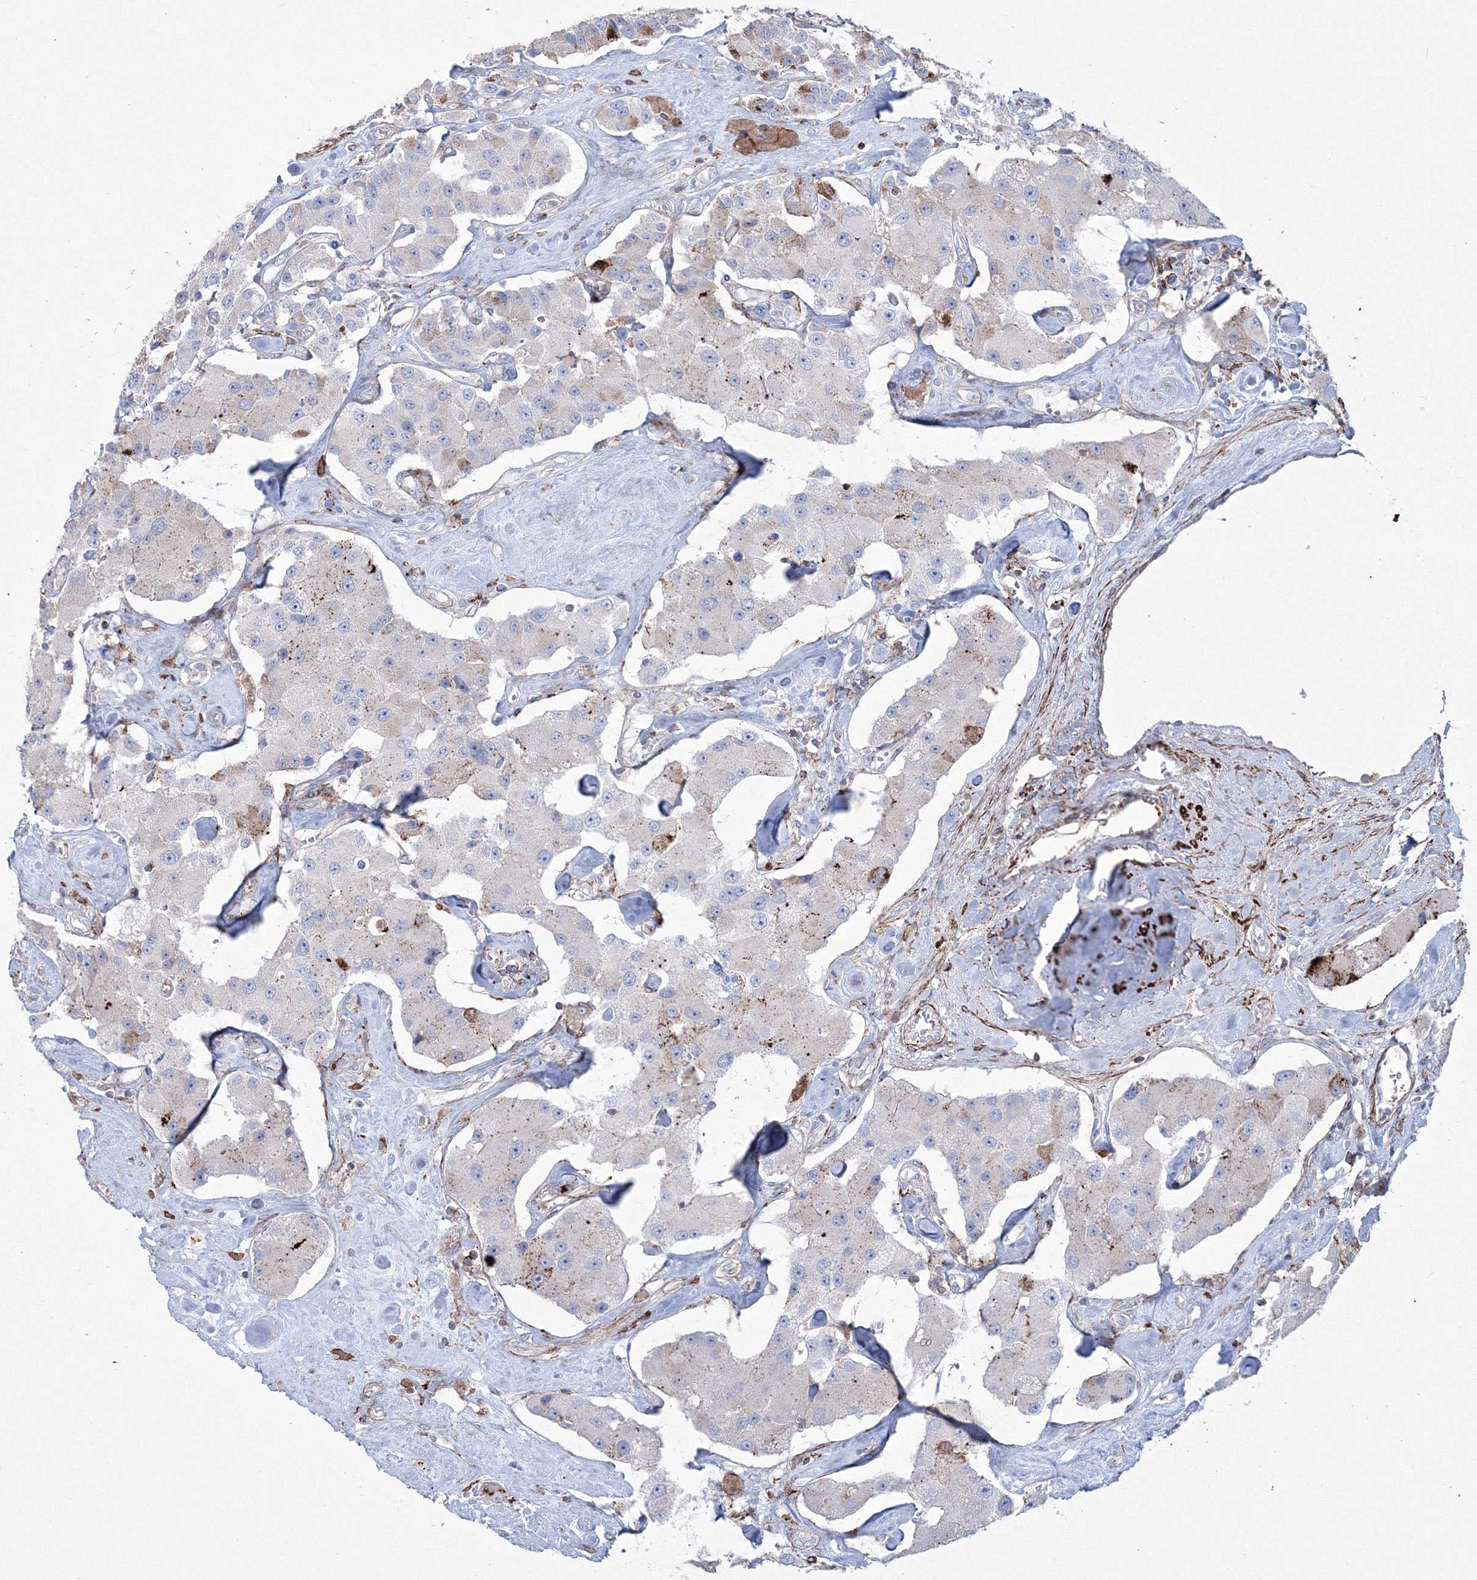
{"staining": {"intensity": "negative", "quantity": "none", "location": "none"}, "tissue": "carcinoid", "cell_type": "Tumor cells", "image_type": "cancer", "snomed": [{"axis": "morphology", "description": "Carcinoid, malignant, NOS"}, {"axis": "topography", "description": "Pancreas"}], "caption": "This is an immunohistochemistry (IHC) micrograph of human carcinoid. There is no expression in tumor cells.", "gene": "GPR82", "patient": {"sex": "male", "age": 41}}